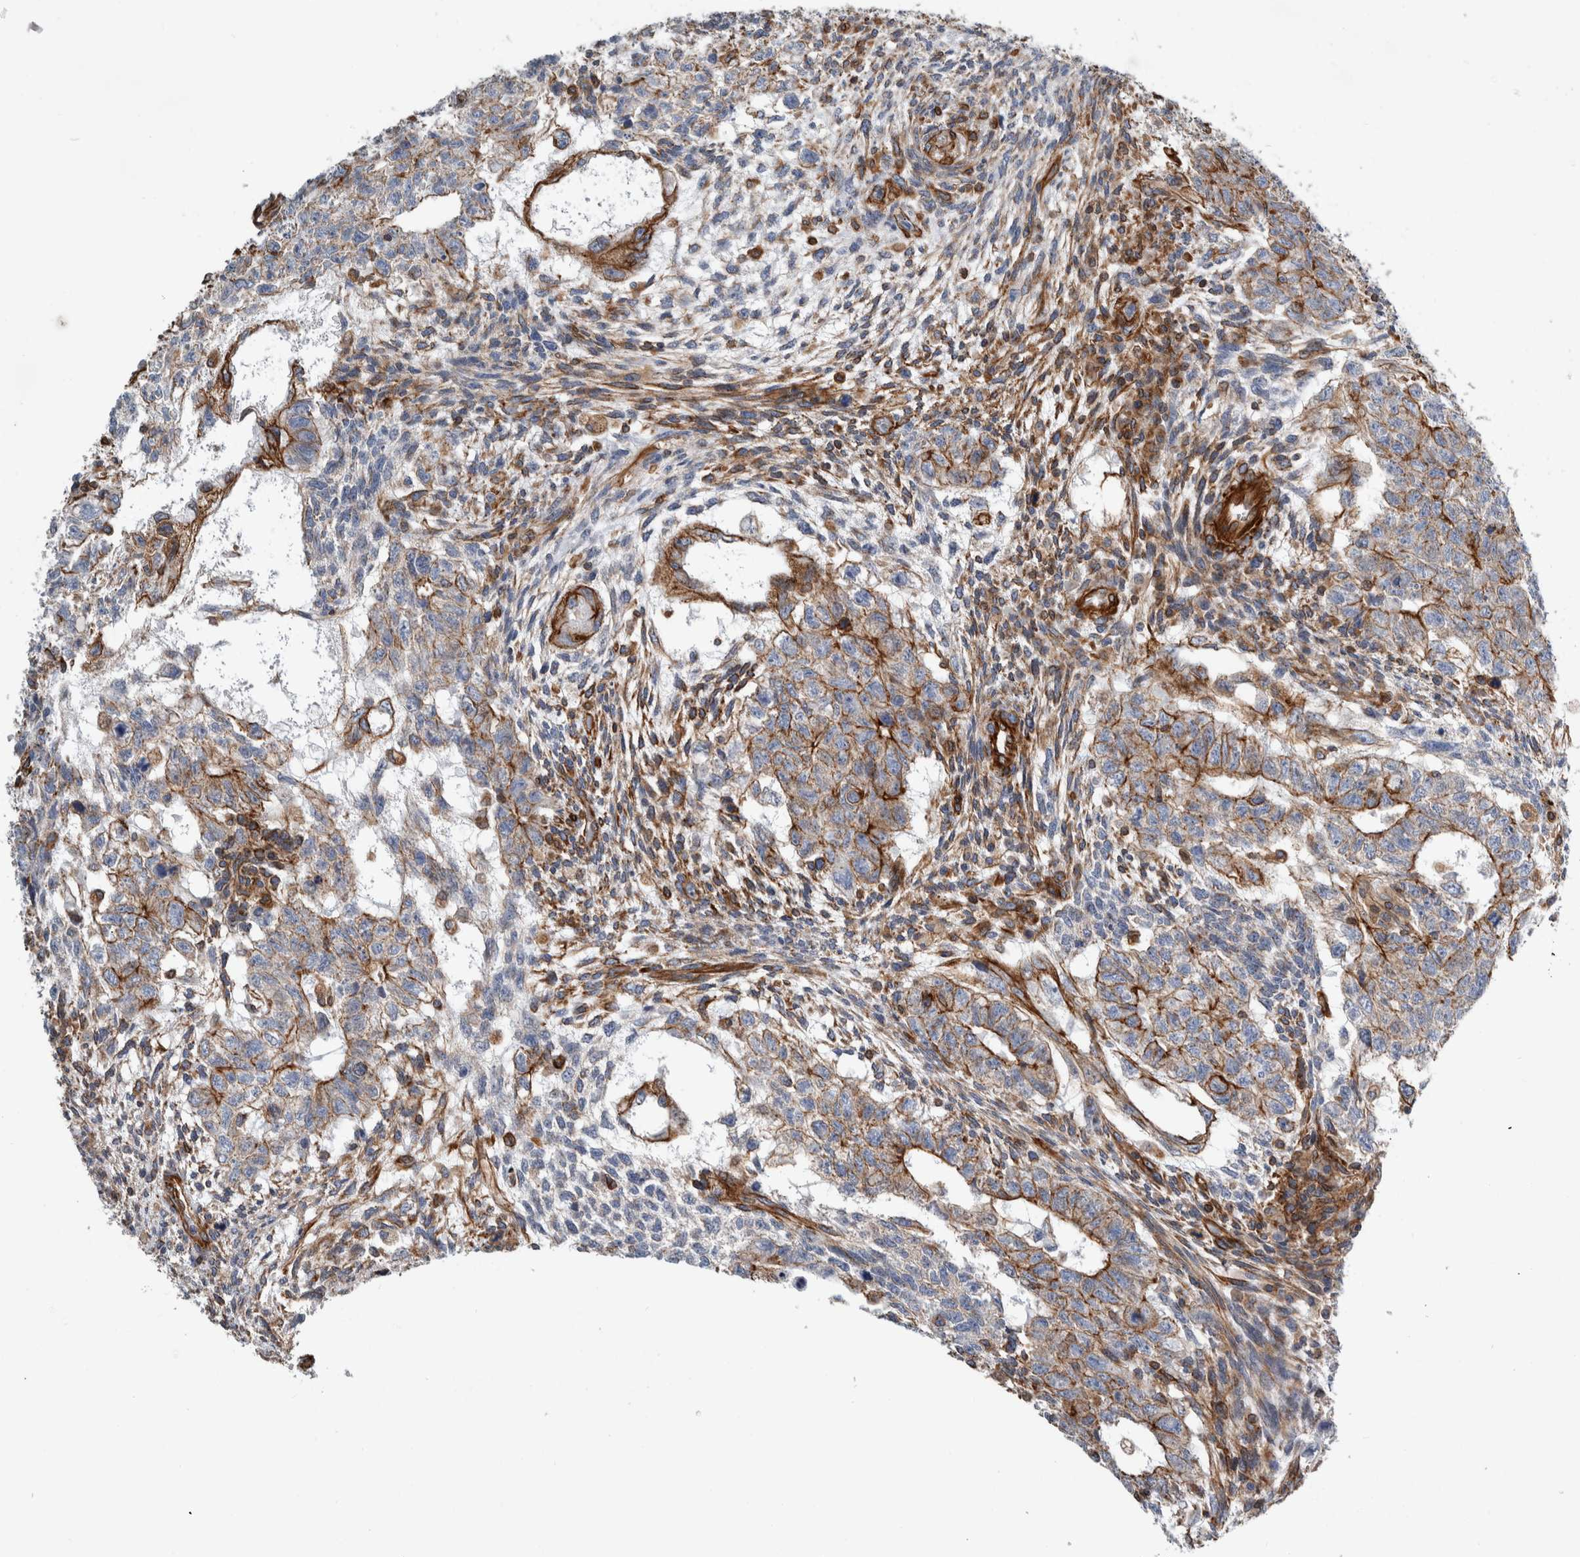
{"staining": {"intensity": "moderate", "quantity": "25%-75%", "location": "cytoplasmic/membranous"}, "tissue": "testis cancer", "cell_type": "Tumor cells", "image_type": "cancer", "snomed": [{"axis": "morphology", "description": "Normal tissue, NOS"}, {"axis": "morphology", "description": "Carcinoma, Embryonal, NOS"}, {"axis": "topography", "description": "Testis"}], "caption": "Protein staining exhibits moderate cytoplasmic/membranous expression in about 25%-75% of tumor cells in embryonal carcinoma (testis). The staining is performed using DAB brown chromogen to label protein expression. The nuclei are counter-stained blue using hematoxylin.", "gene": "PLEC", "patient": {"sex": "male", "age": 36}}